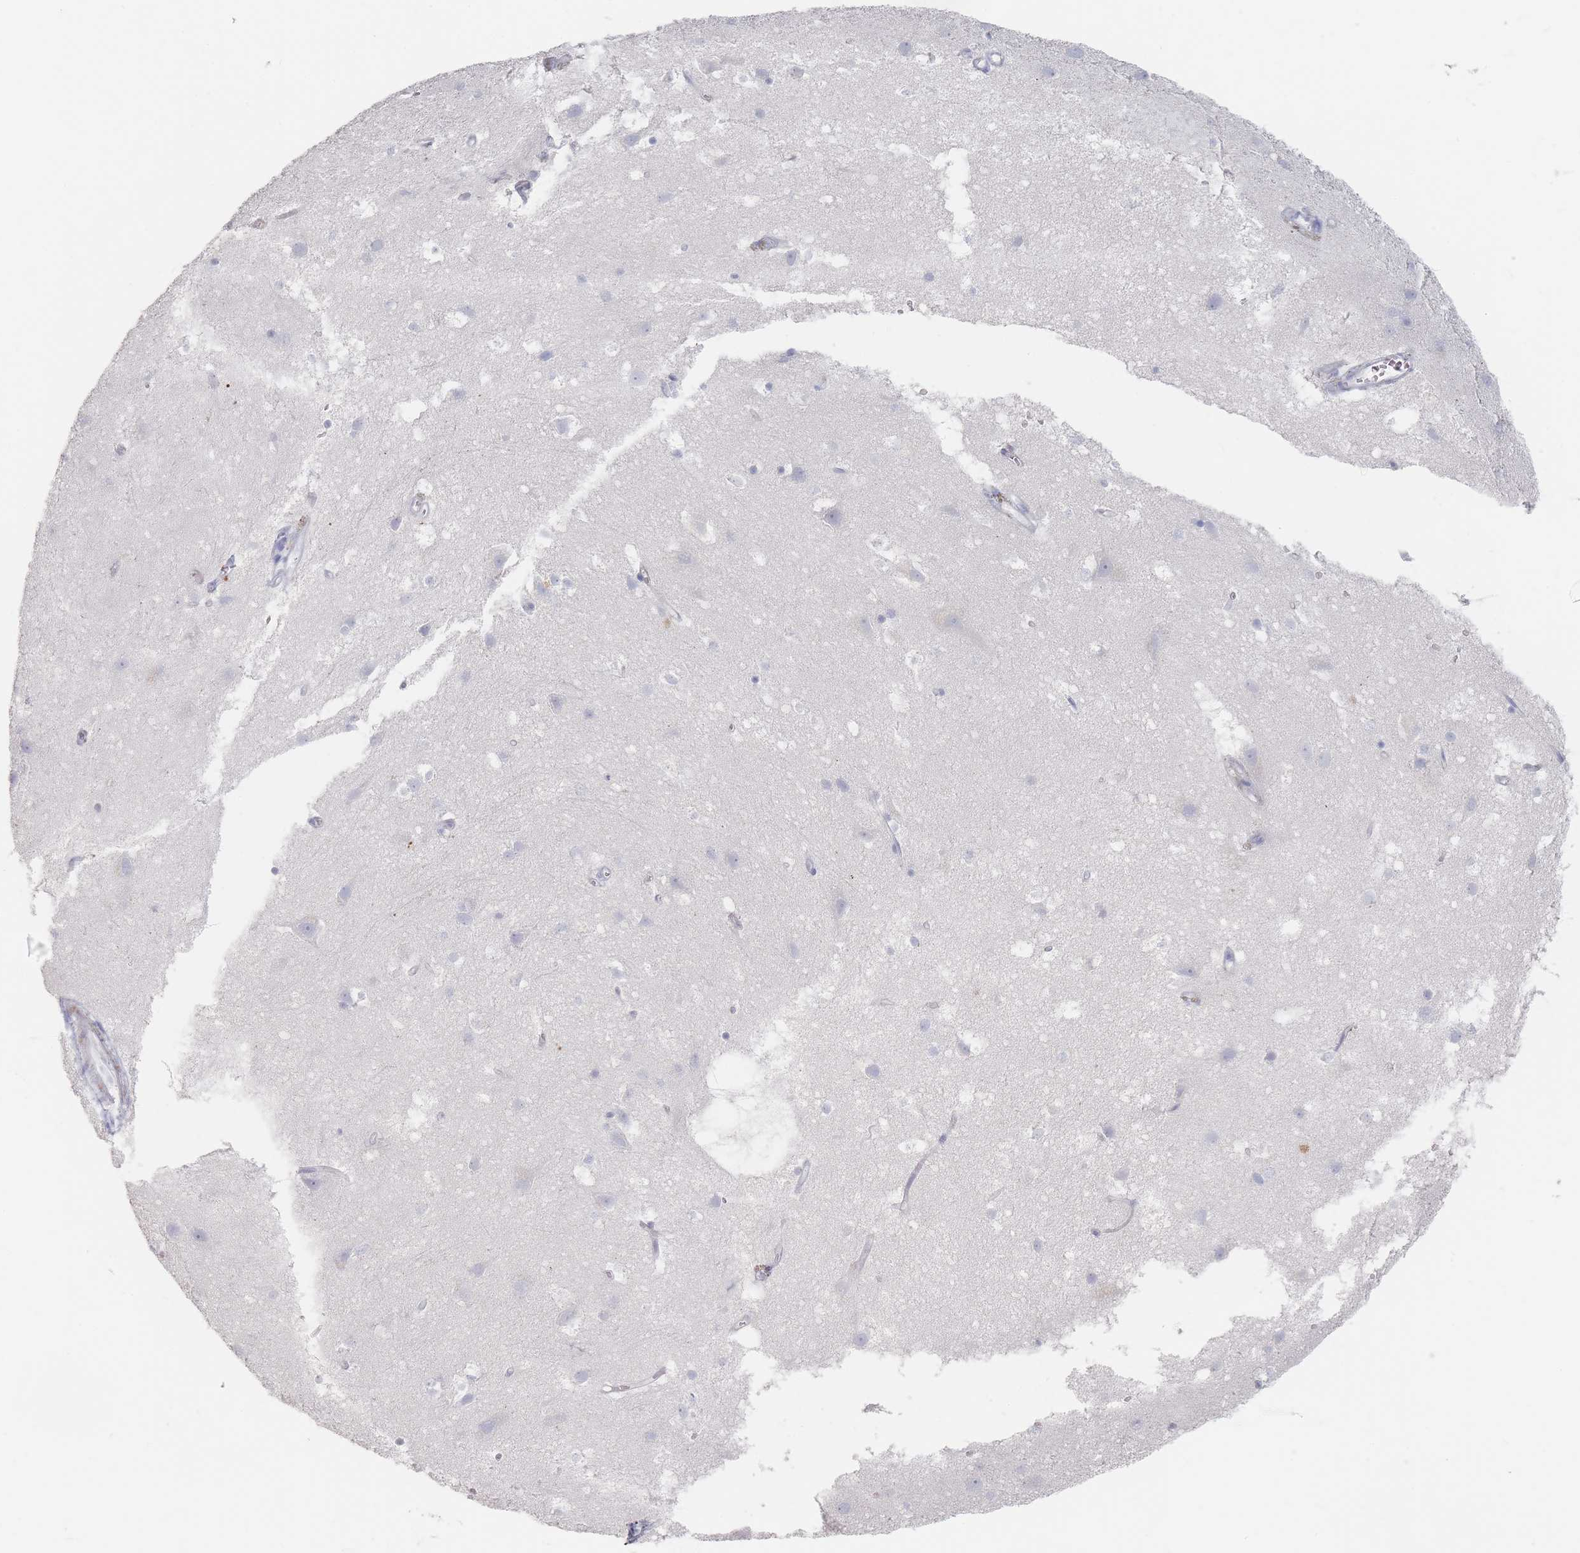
{"staining": {"intensity": "negative", "quantity": "none", "location": "none"}, "tissue": "cerebral cortex", "cell_type": "Endothelial cells", "image_type": "normal", "snomed": [{"axis": "morphology", "description": "Normal tissue, NOS"}, {"axis": "topography", "description": "Cerebral cortex"}], "caption": "Normal cerebral cortex was stained to show a protein in brown. There is no significant positivity in endothelial cells. (Brightfield microscopy of DAB (3,3'-diaminobenzidine) IHC at high magnification).", "gene": "CD37", "patient": {"sex": "male", "age": 54}}